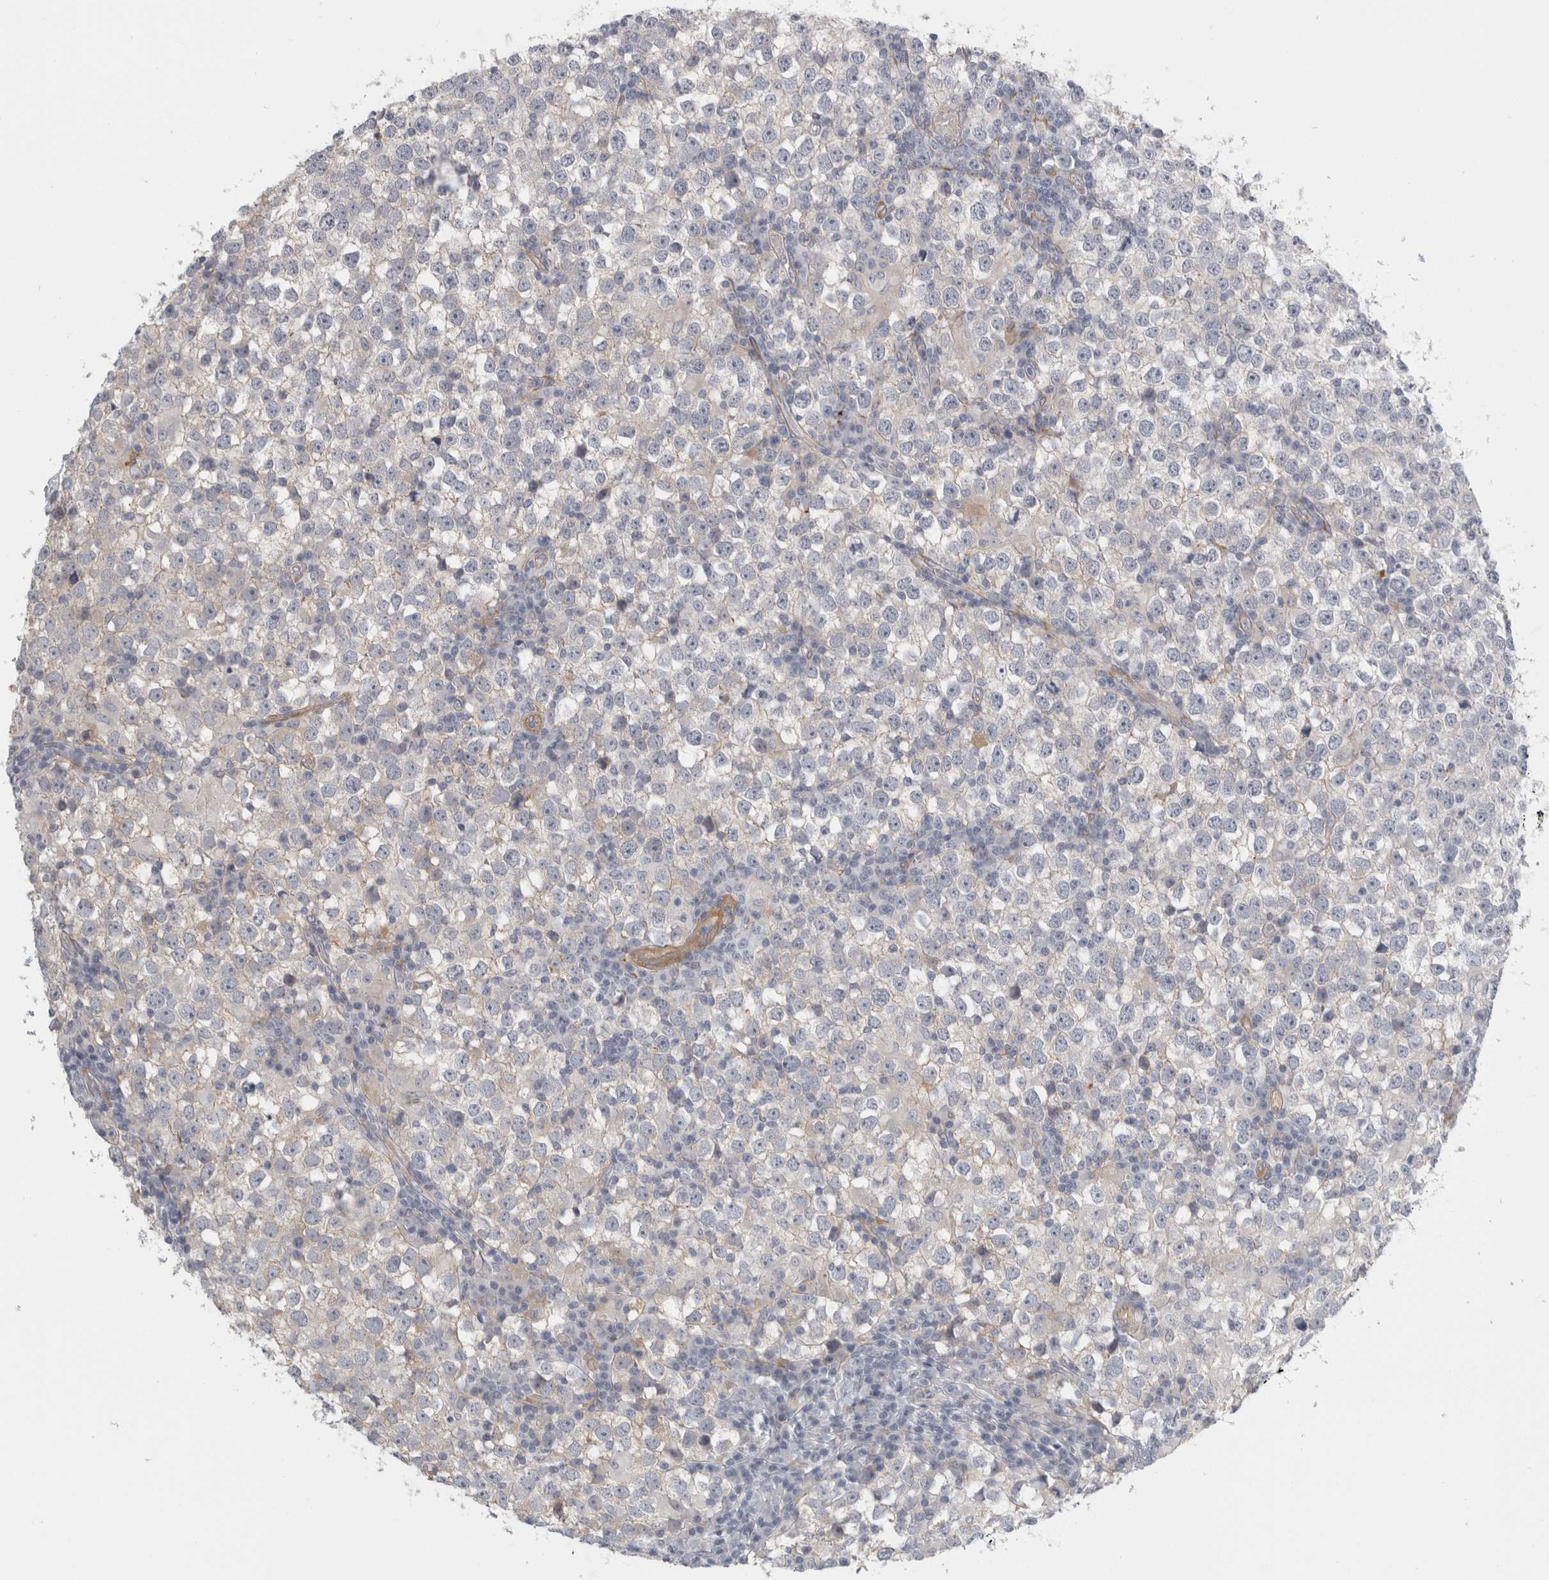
{"staining": {"intensity": "negative", "quantity": "none", "location": "none"}, "tissue": "testis cancer", "cell_type": "Tumor cells", "image_type": "cancer", "snomed": [{"axis": "morphology", "description": "Seminoma, NOS"}, {"axis": "topography", "description": "Testis"}], "caption": "An immunohistochemistry histopathology image of seminoma (testis) is shown. There is no staining in tumor cells of seminoma (testis).", "gene": "FBLIM1", "patient": {"sex": "male", "age": 65}}